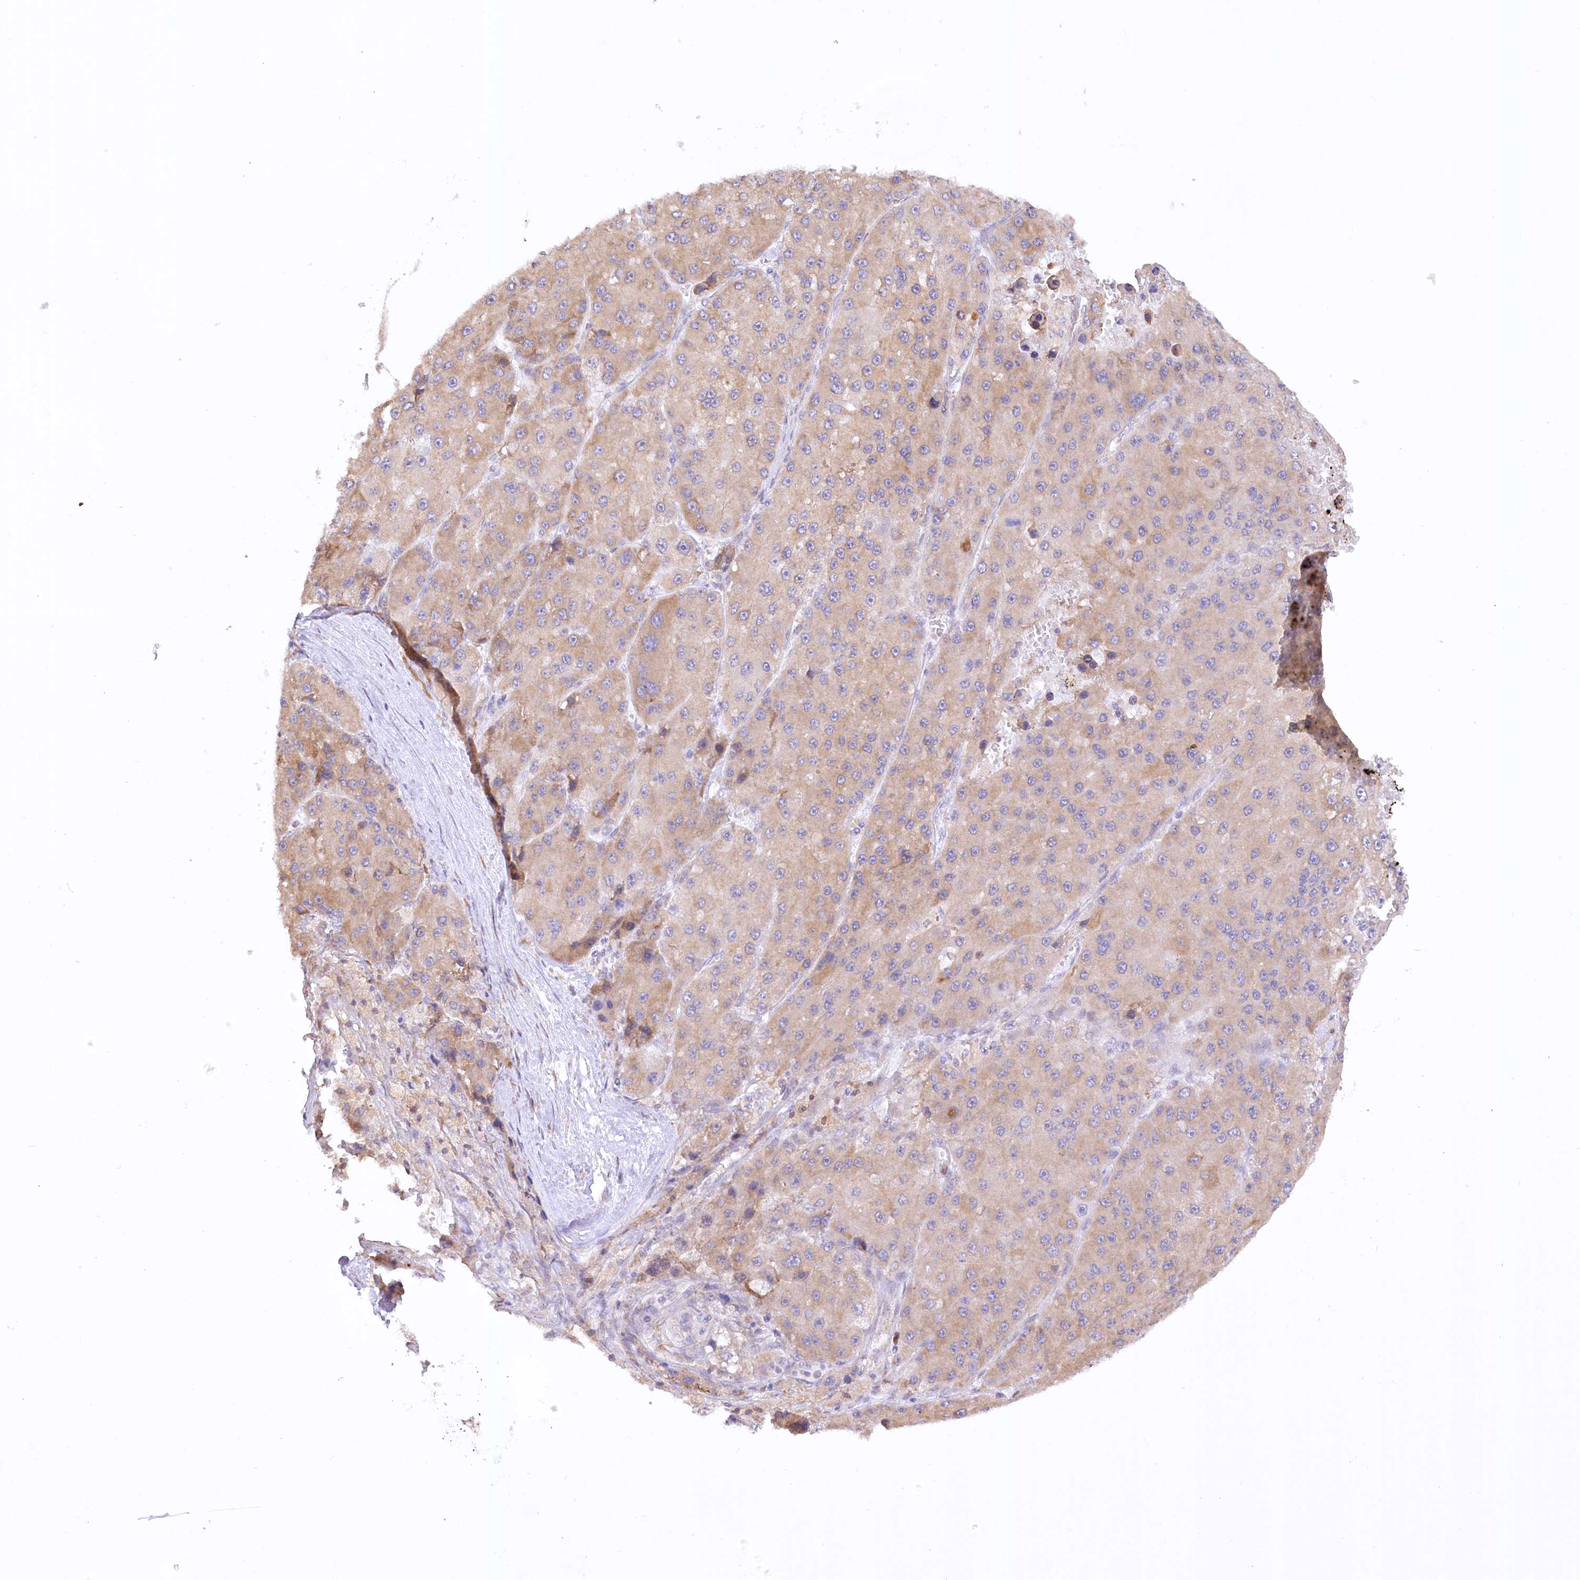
{"staining": {"intensity": "moderate", "quantity": "25%-75%", "location": "cytoplasmic/membranous"}, "tissue": "liver cancer", "cell_type": "Tumor cells", "image_type": "cancer", "snomed": [{"axis": "morphology", "description": "Carcinoma, Hepatocellular, NOS"}, {"axis": "topography", "description": "Liver"}], "caption": "There is medium levels of moderate cytoplasmic/membranous staining in tumor cells of liver hepatocellular carcinoma, as demonstrated by immunohistochemical staining (brown color).", "gene": "NCKAP5", "patient": {"sex": "female", "age": 73}}